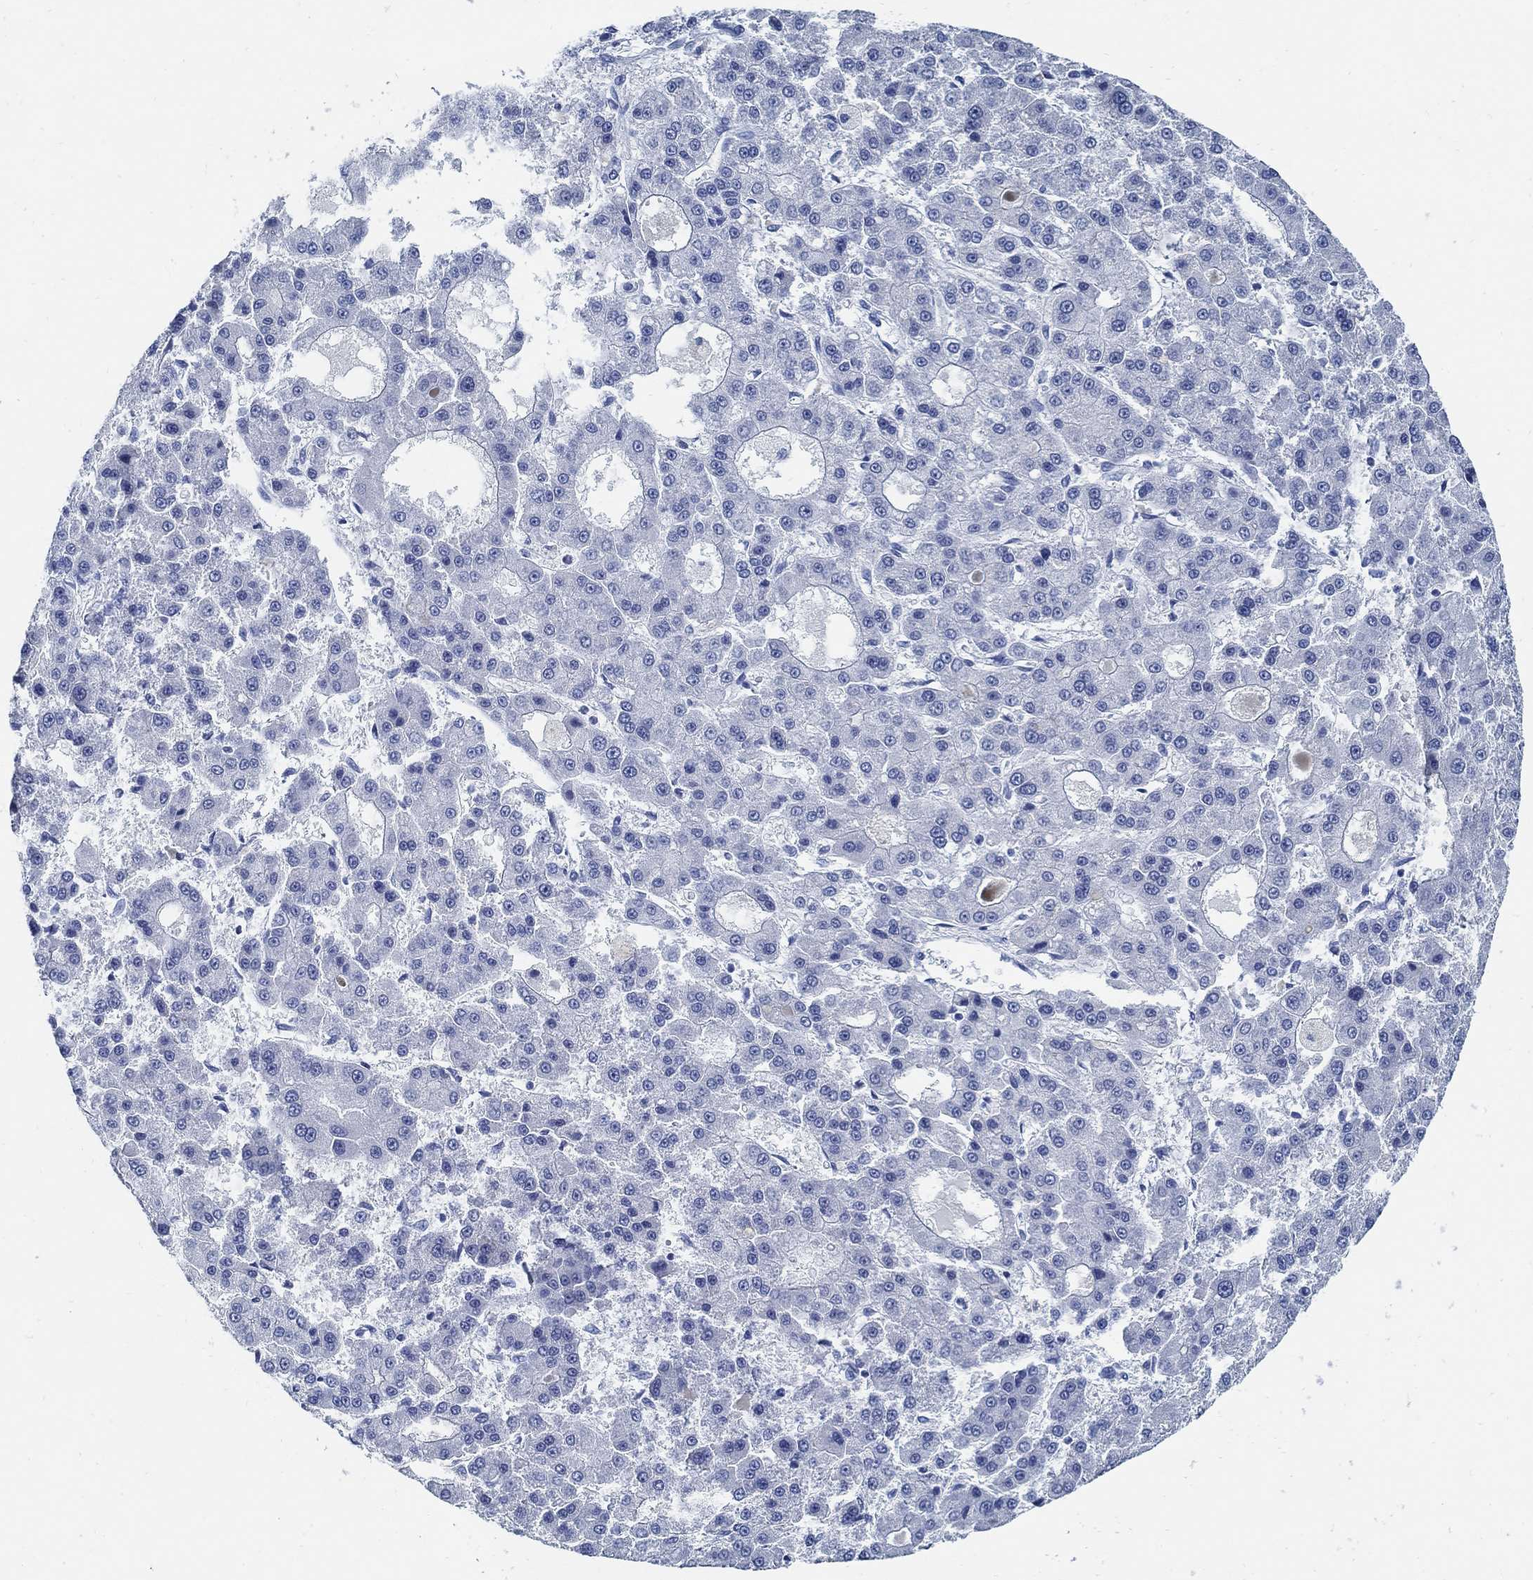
{"staining": {"intensity": "negative", "quantity": "none", "location": "none"}, "tissue": "liver cancer", "cell_type": "Tumor cells", "image_type": "cancer", "snomed": [{"axis": "morphology", "description": "Carcinoma, Hepatocellular, NOS"}, {"axis": "topography", "description": "Liver"}], "caption": "Tumor cells are negative for brown protein staining in hepatocellular carcinoma (liver). (Stains: DAB (3,3'-diaminobenzidine) immunohistochemistry (IHC) with hematoxylin counter stain, Microscopy: brightfield microscopy at high magnification).", "gene": "SLC45A1", "patient": {"sex": "male", "age": 70}}